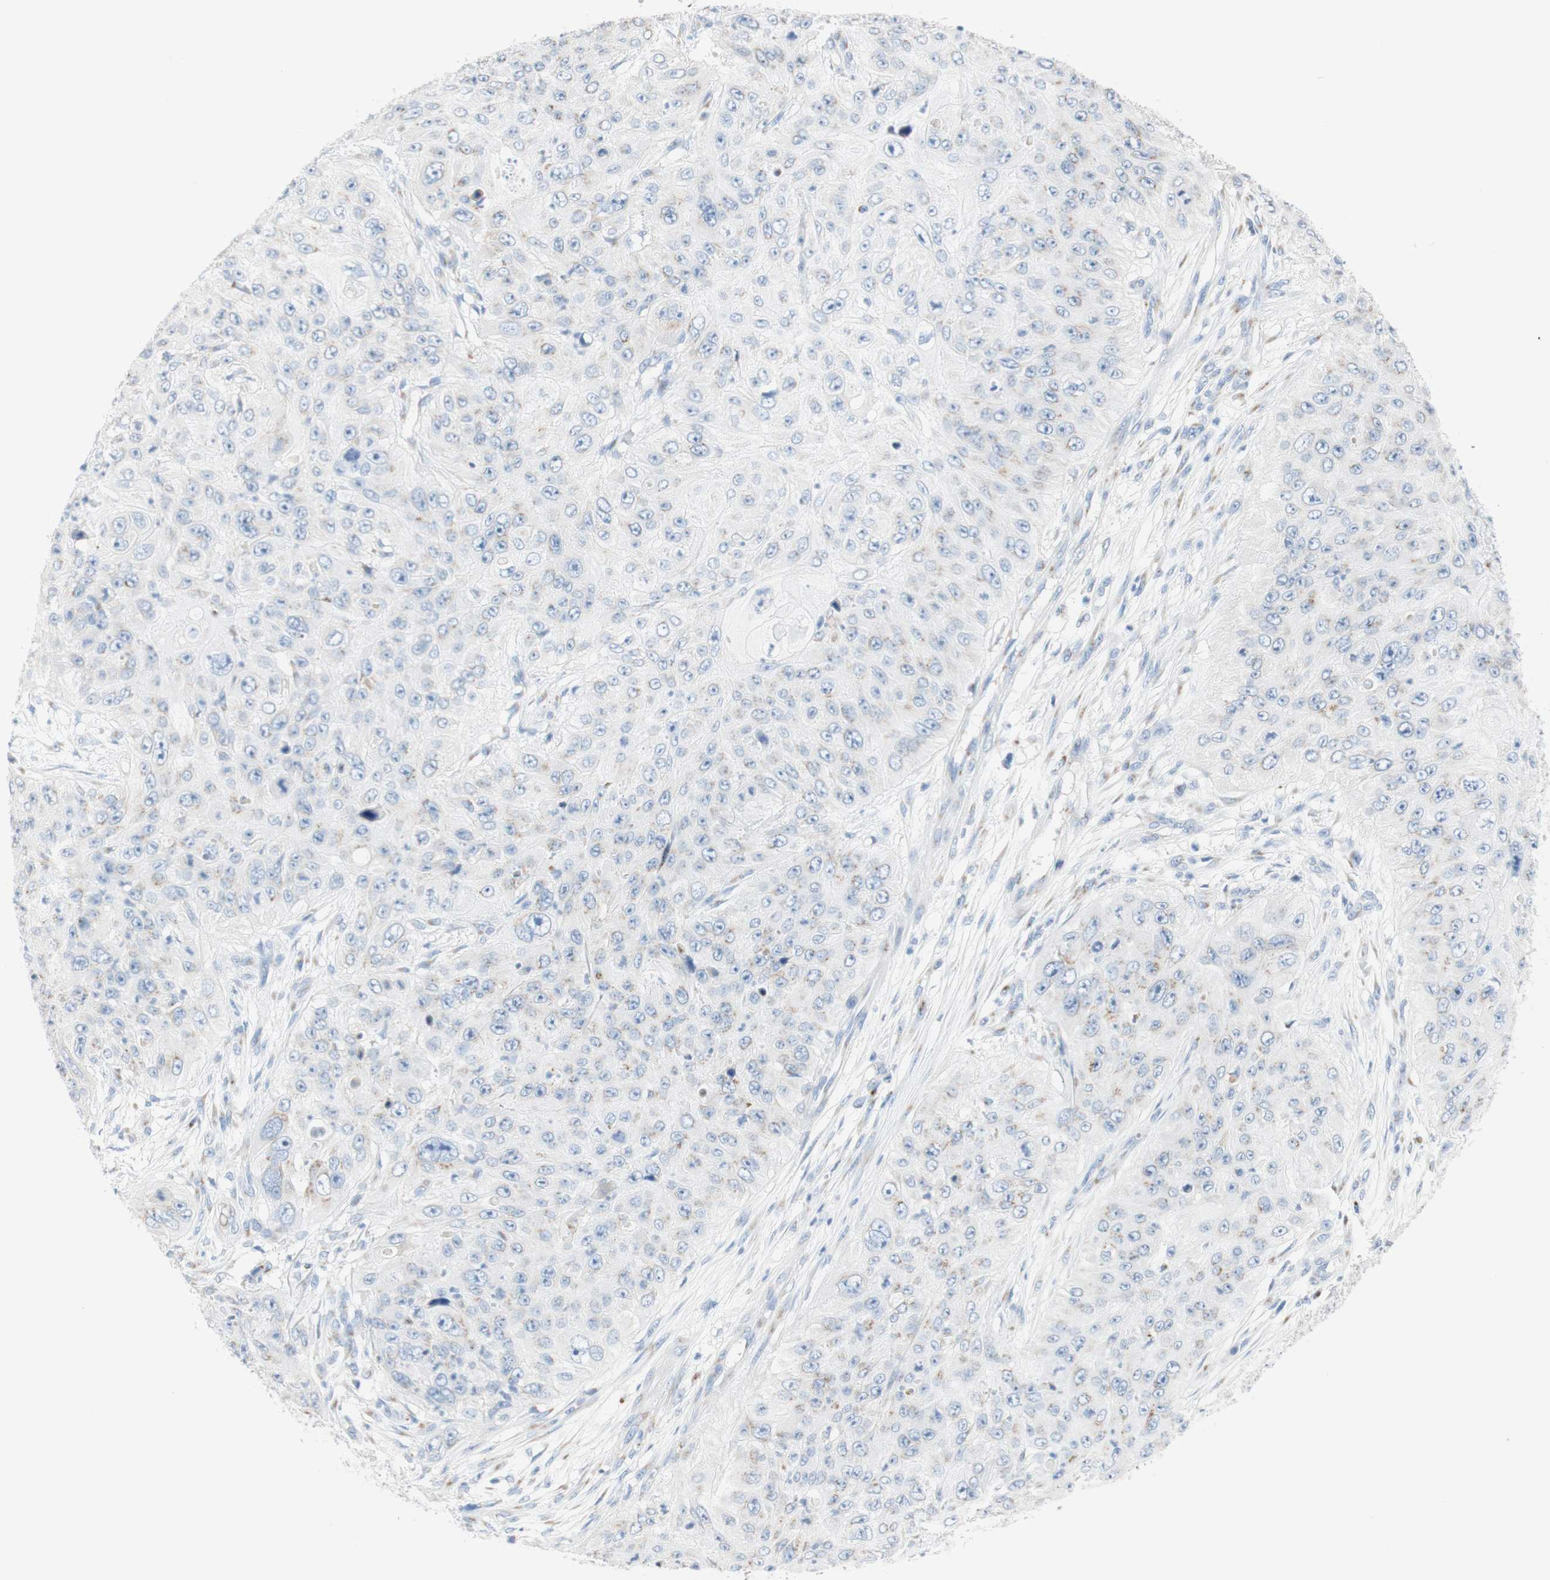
{"staining": {"intensity": "weak", "quantity": "<25%", "location": "cytoplasmic/membranous"}, "tissue": "skin cancer", "cell_type": "Tumor cells", "image_type": "cancer", "snomed": [{"axis": "morphology", "description": "Squamous cell carcinoma, NOS"}, {"axis": "topography", "description": "Skin"}], "caption": "There is no significant staining in tumor cells of skin squamous cell carcinoma.", "gene": "MANEA", "patient": {"sex": "female", "age": 80}}